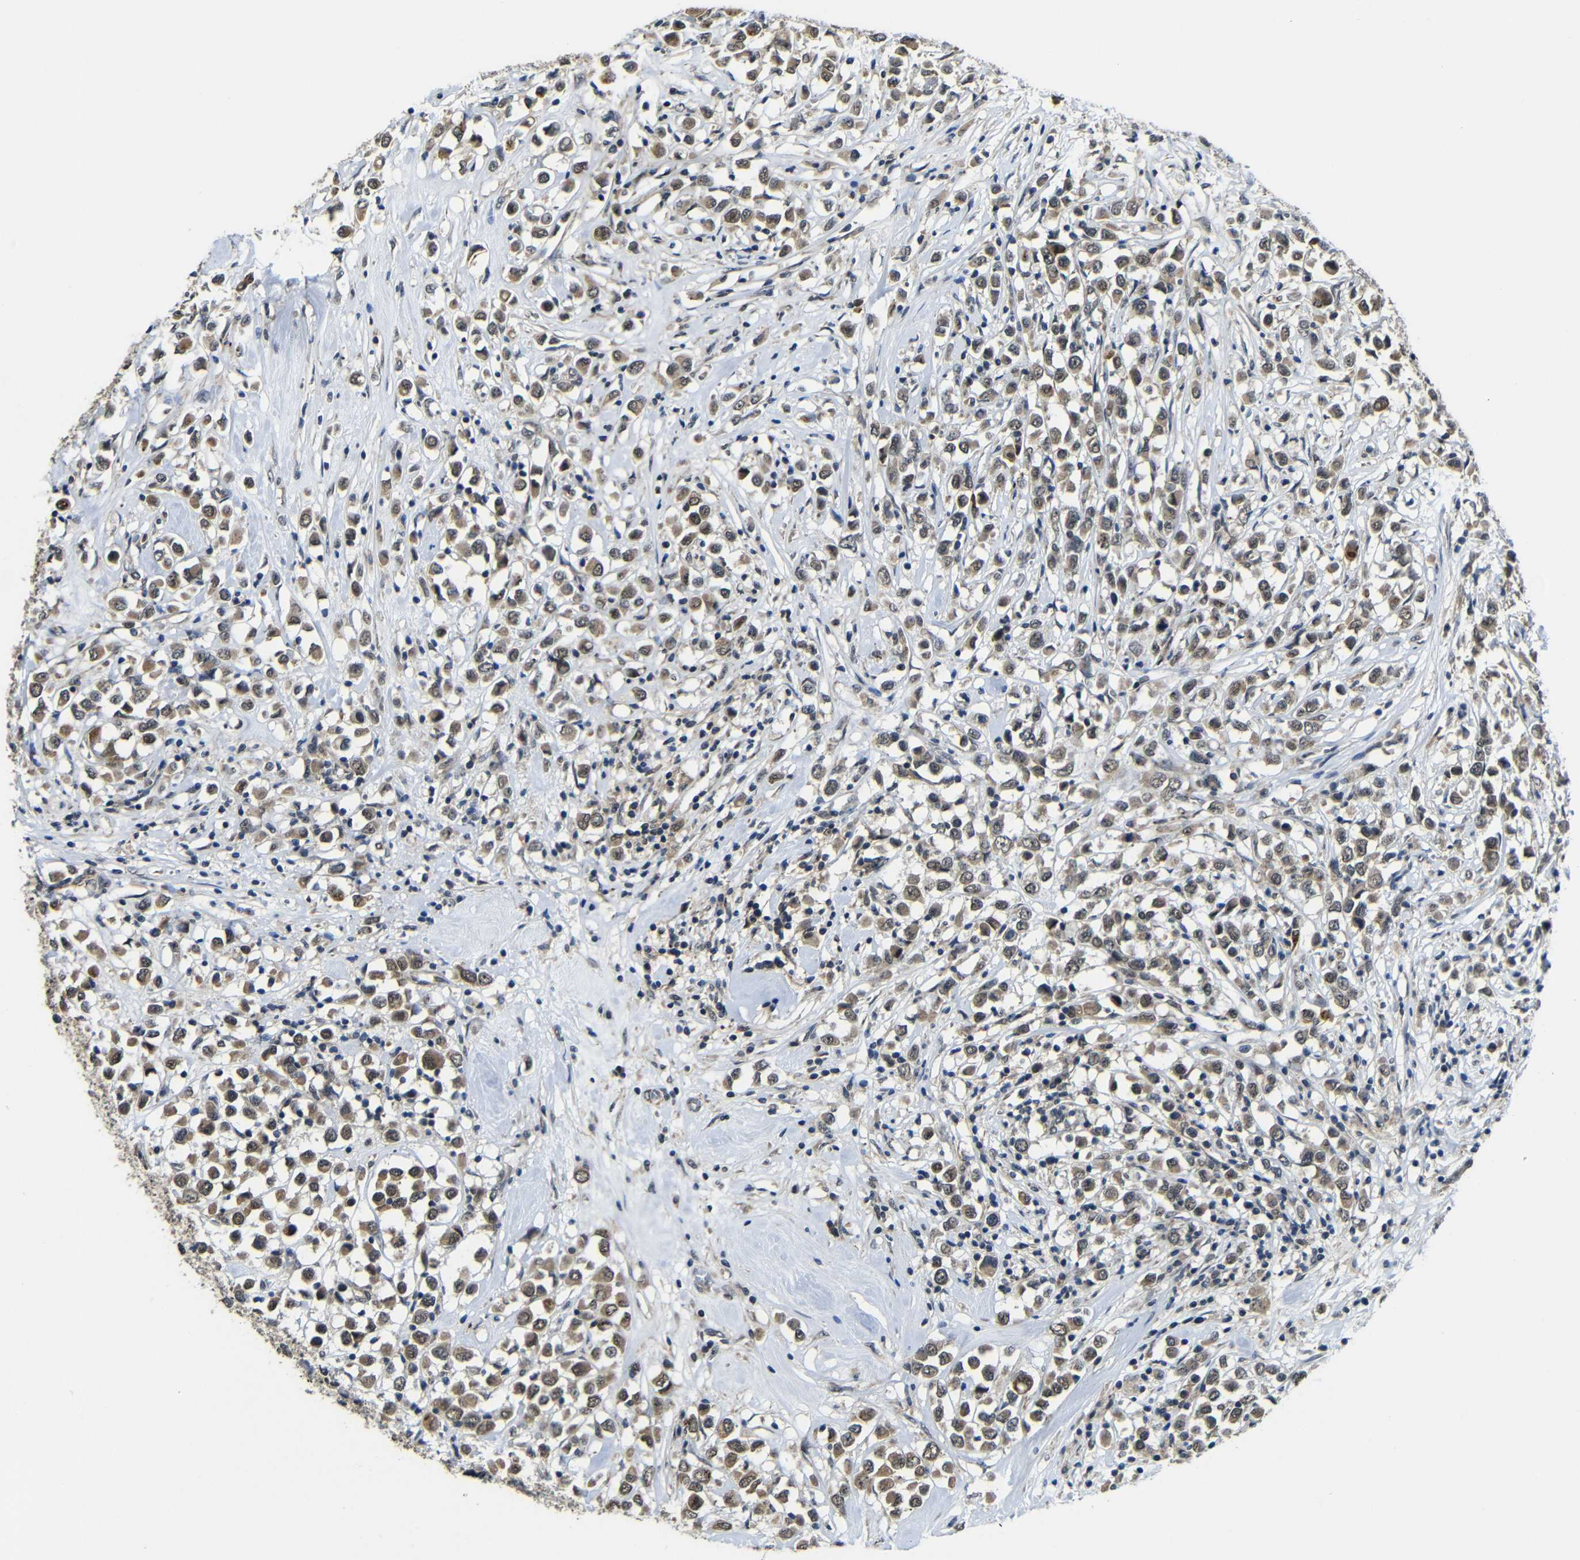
{"staining": {"intensity": "moderate", "quantity": ">75%", "location": "cytoplasmic/membranous"}, "tissue": "breast cancer", "cell_type": "Tumor cells", "image_type": "cancer", "snomed": [{"axis": "morphology", "description": "Duct carcinoma"}, {"axis": "topography", "description": "Breast"}], "caption": "Breast cancer stained with immunohistochemistry demonstrates moderate cytoplasmic/membranous expression in about >75% of tumor cells.", "gene": "FAM172A", "patient": {"sex": "female", "age": 61}}